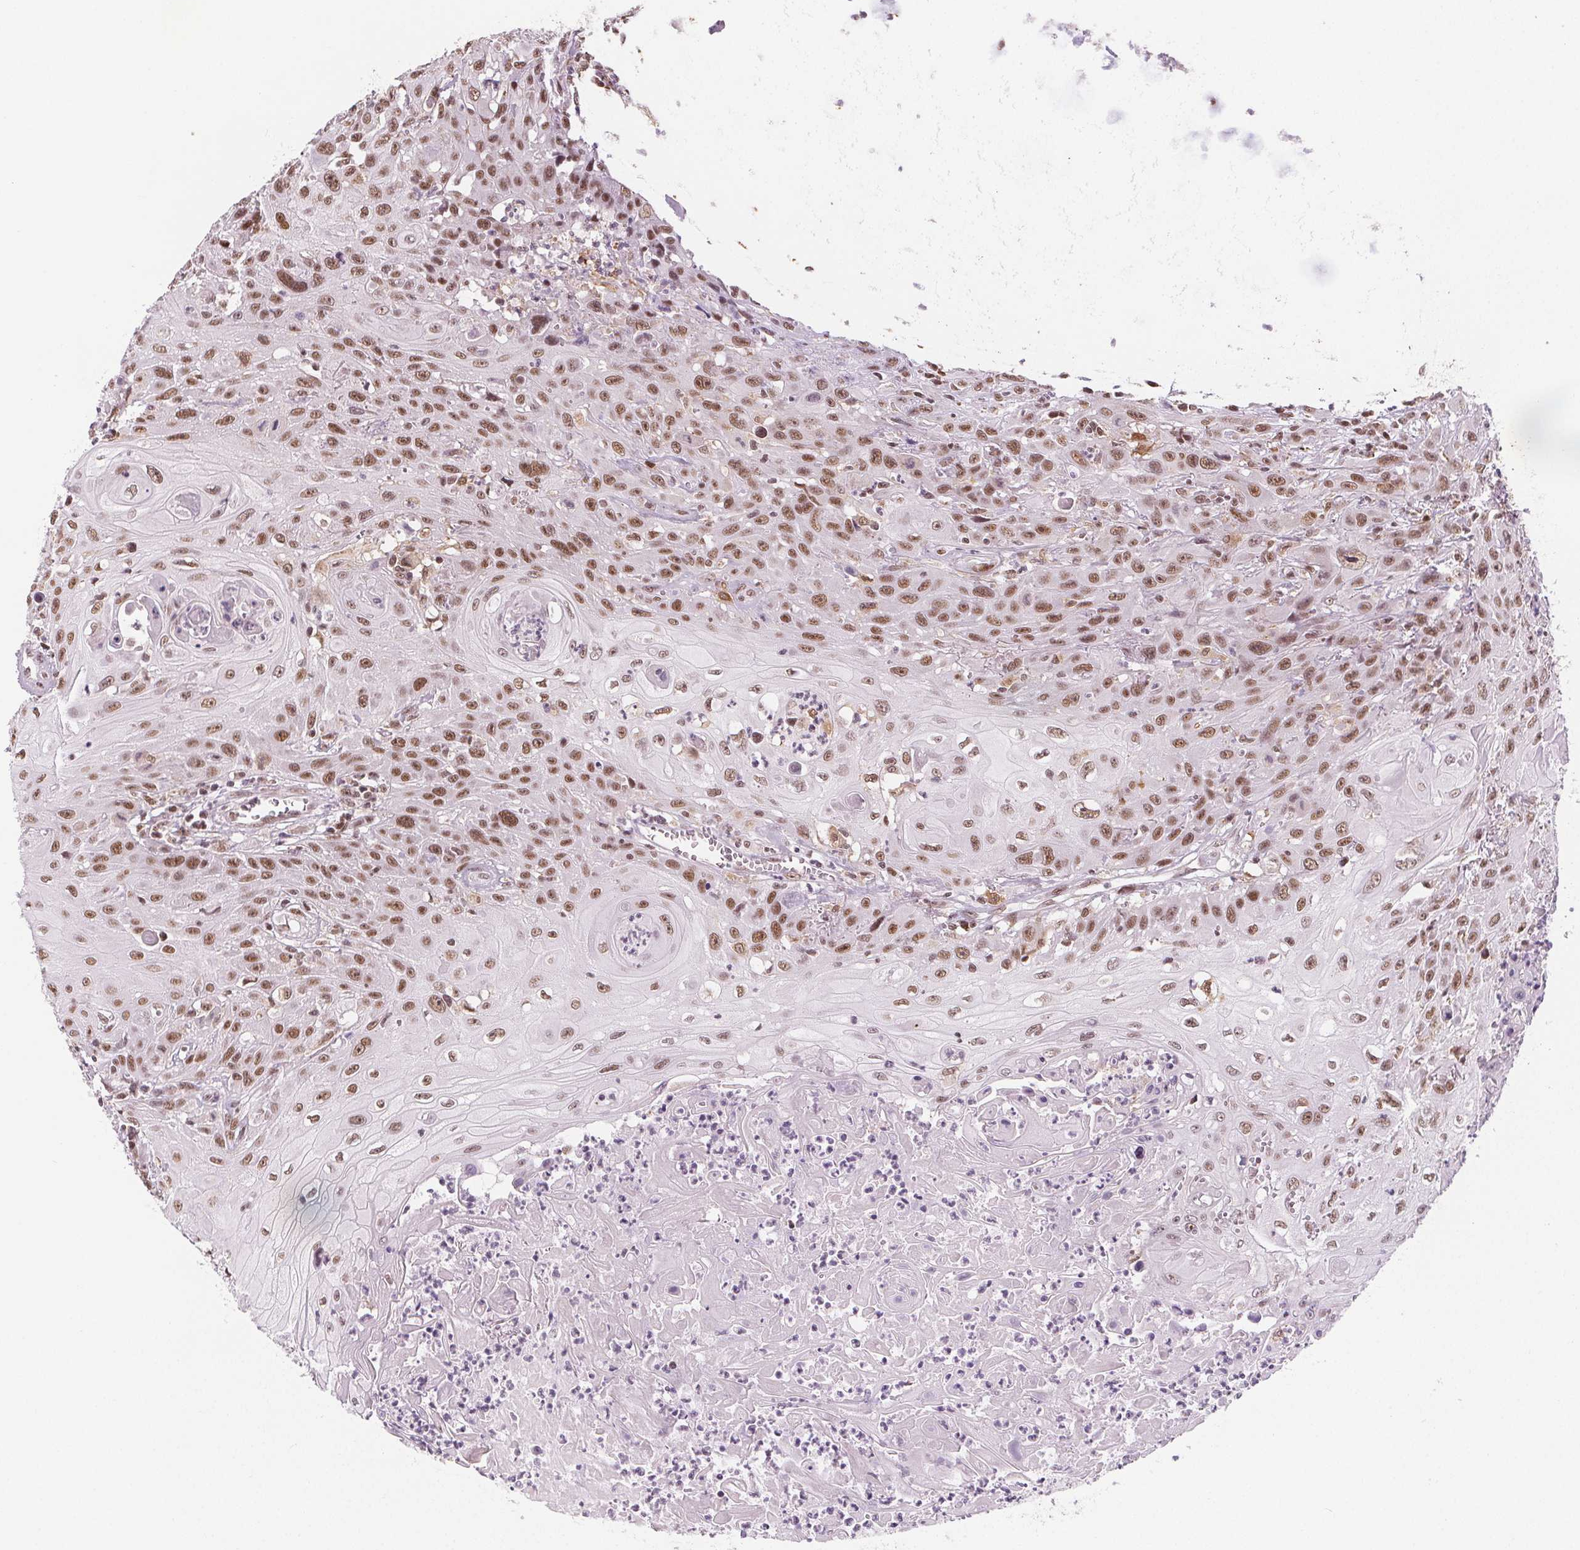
{"staining": {"intensity": "moderate", "quantity": ">75%", "location": "nuclear"}, "tissue": "head and neck cancer", "cell_type": "Tumor cells", "image_type": "cancer", "snomed": [{"axis": "morphology", "description": "Squamous cell carcinoma, NOS"}, {"axis": "topography", "description": "Skin"}, {"axis": "topography", "description": "Head-Neck"}], "caption": "An immunohistochemistry (IHC) image of neoplastic tissue is shown. Protein staining in brown labels moderate nuclear positivity in head and neck cancer within tumor cells.", "gene": "DPM2", "patient": {"sex": "male", "age": 80}}